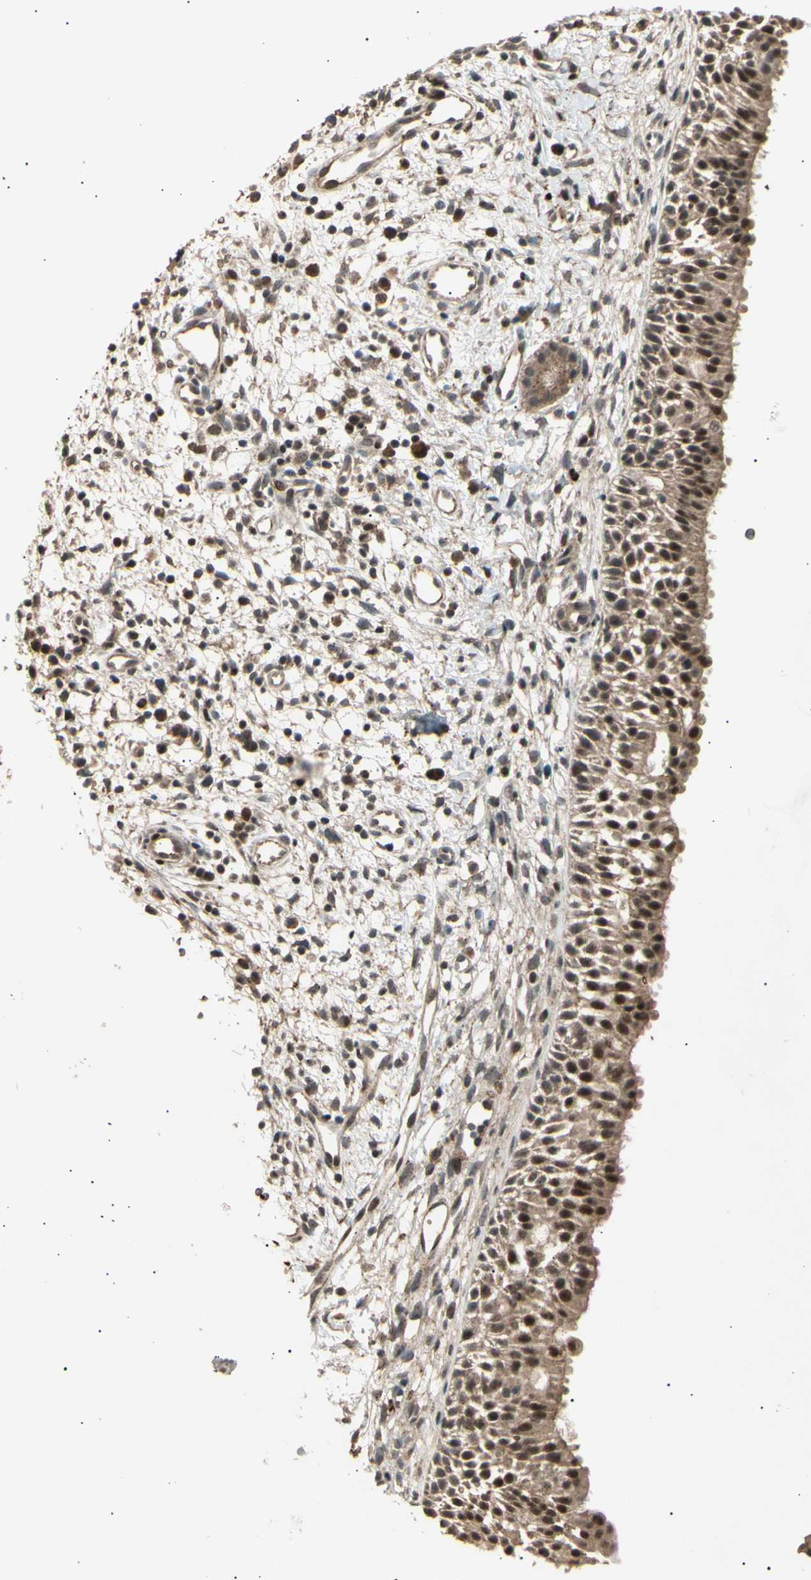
{"staining": {"intensity": "moderate", "quantity": ">75%", "location": "cytoplasmic/membranous,nuclear"}, "tissue": "nasopharynx", "cell_type": "Respiratory epithelial cells", "image_type": "normal", "snomed": [{"axis": "morphology", "description": "Normal tissue, NOS"}, {"axis": "topography", "description": "Nasopharynx"}], "caption": "This is a histology image of immunohistochemistry staining of benign nasopharynx, which shows moderate positivity in the cytoplasmic/membranous,nuclear of respiratory epithelial cells.", "gene": "NUAK2", "patient": {"sex": "male", "age": 22}}